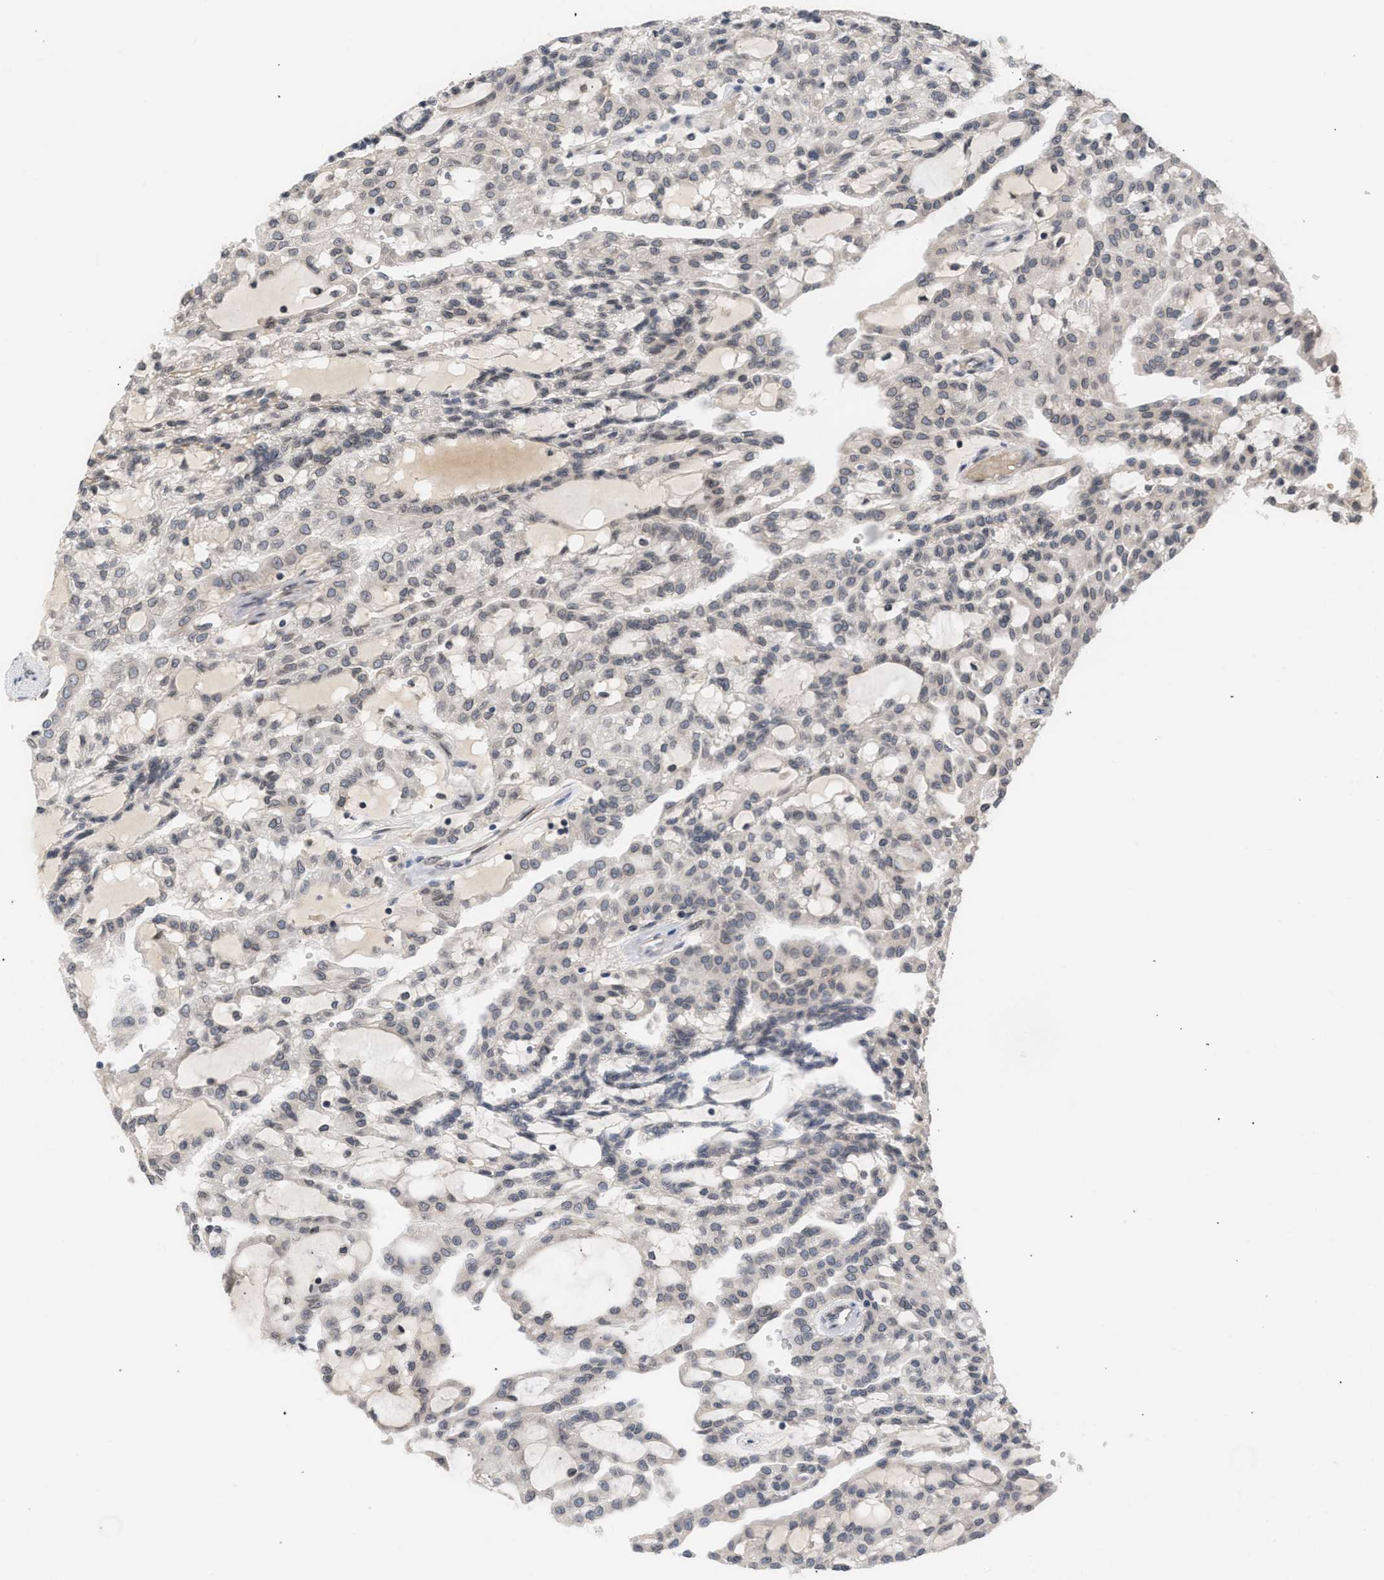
{"staining": {"intensity": "negative", "quantity": "none", "location": "none"}, "tissue": "renal cancer", "cell_type": "Tumor cells", "image_type": "cancer", "snomed": [{"axis": "morphology", "description": "Adenocarcinoma, NOS"}, {"axis": "topography", "description": "Kidney"}], "caption": "Immunohistochemistry of human renal cancer (adenocarcinoma) shows no staining in tumor cells. Brightfield microscopy of IHC stained with DAB (brown) and hematoxylin (blue), captured at high magnification.", "gene": "NUP62", "patient": {"sex": "male", "age": 63}}